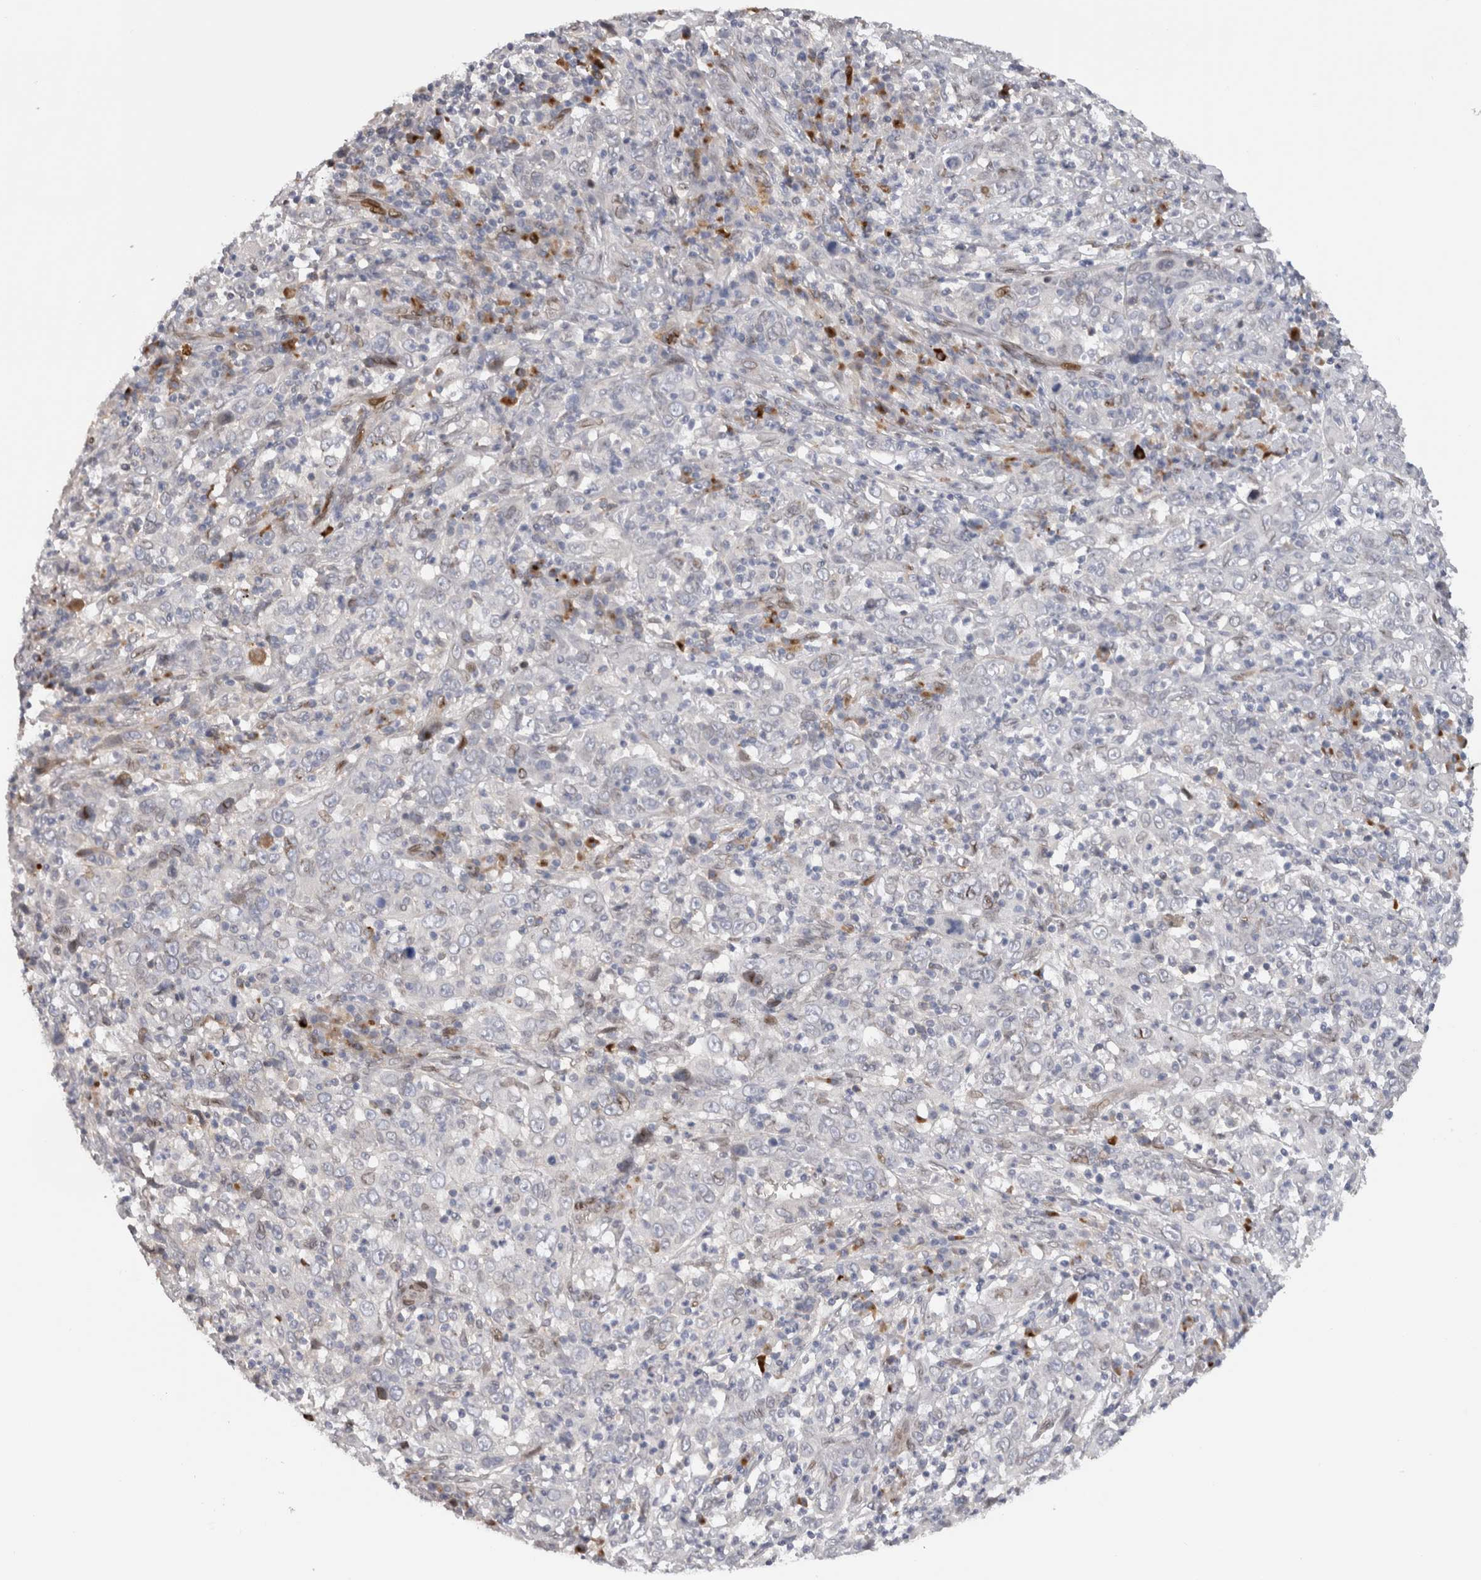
{"staining": {"intensity": "negative", "quantity": "none", "location": "none"}, "tissue": "cervical cancer", "cell_type": "Tumor cells", "image_type": "cancer", "snomed": [{"axis": "morphology", "description": "Squamous cell carcinoma, NOS"}, {"axis": "topography", "description": "Cervix"}], "caption": "Immunohistochemistry histopathology image of neoplastic tissue: squamous cell carcinoma (cervical) stained with DAB (3,3'-diaminobenzidine) shows no significant protein positivity in tumor cells.", "gene": "DMTN", "patient": {"sex": "female", "age": 46}}